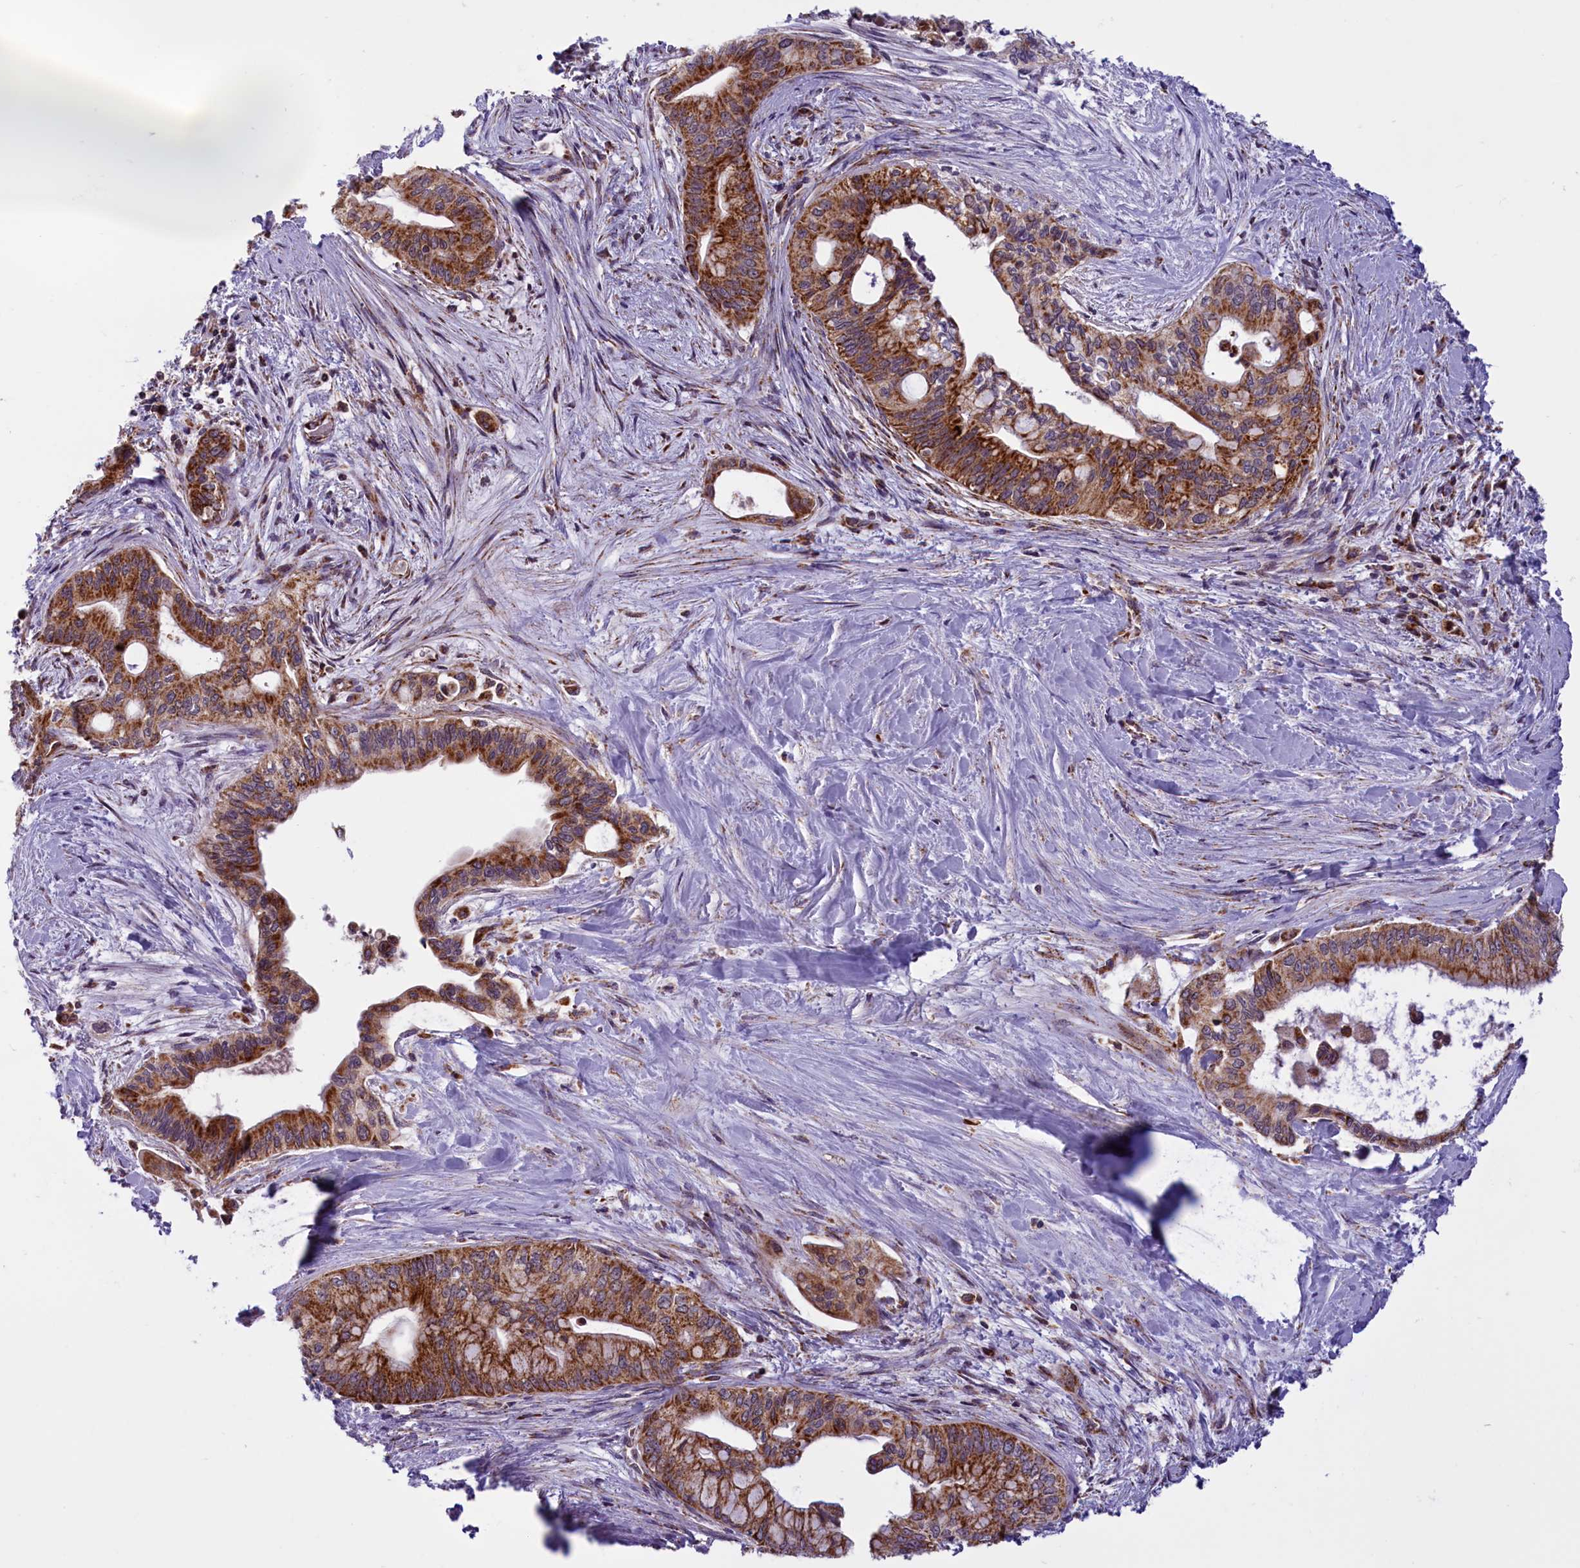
{"staining": {"intensity": "strong", "quantity": "25%-75%", "location": "cytoplasmic/membranous"}, "tissue": "pancreatic cancer", "cell_type": "Tumor cells", "image_type": "cancer", "snomed": [{"axis": "morphology", "description": "Adenocarcinoma, NOS"}, {"axis": "topography", "description": "Pancreas"}], "caption": "Tumor cells demonstrate high levels of strong cytoplasmic/membranous staining in about 25%-75% of cells in adenocarcinoma (pancreatic).", "gene": "NDUFS5", "patient": {"sex": "male", "age": 46}}